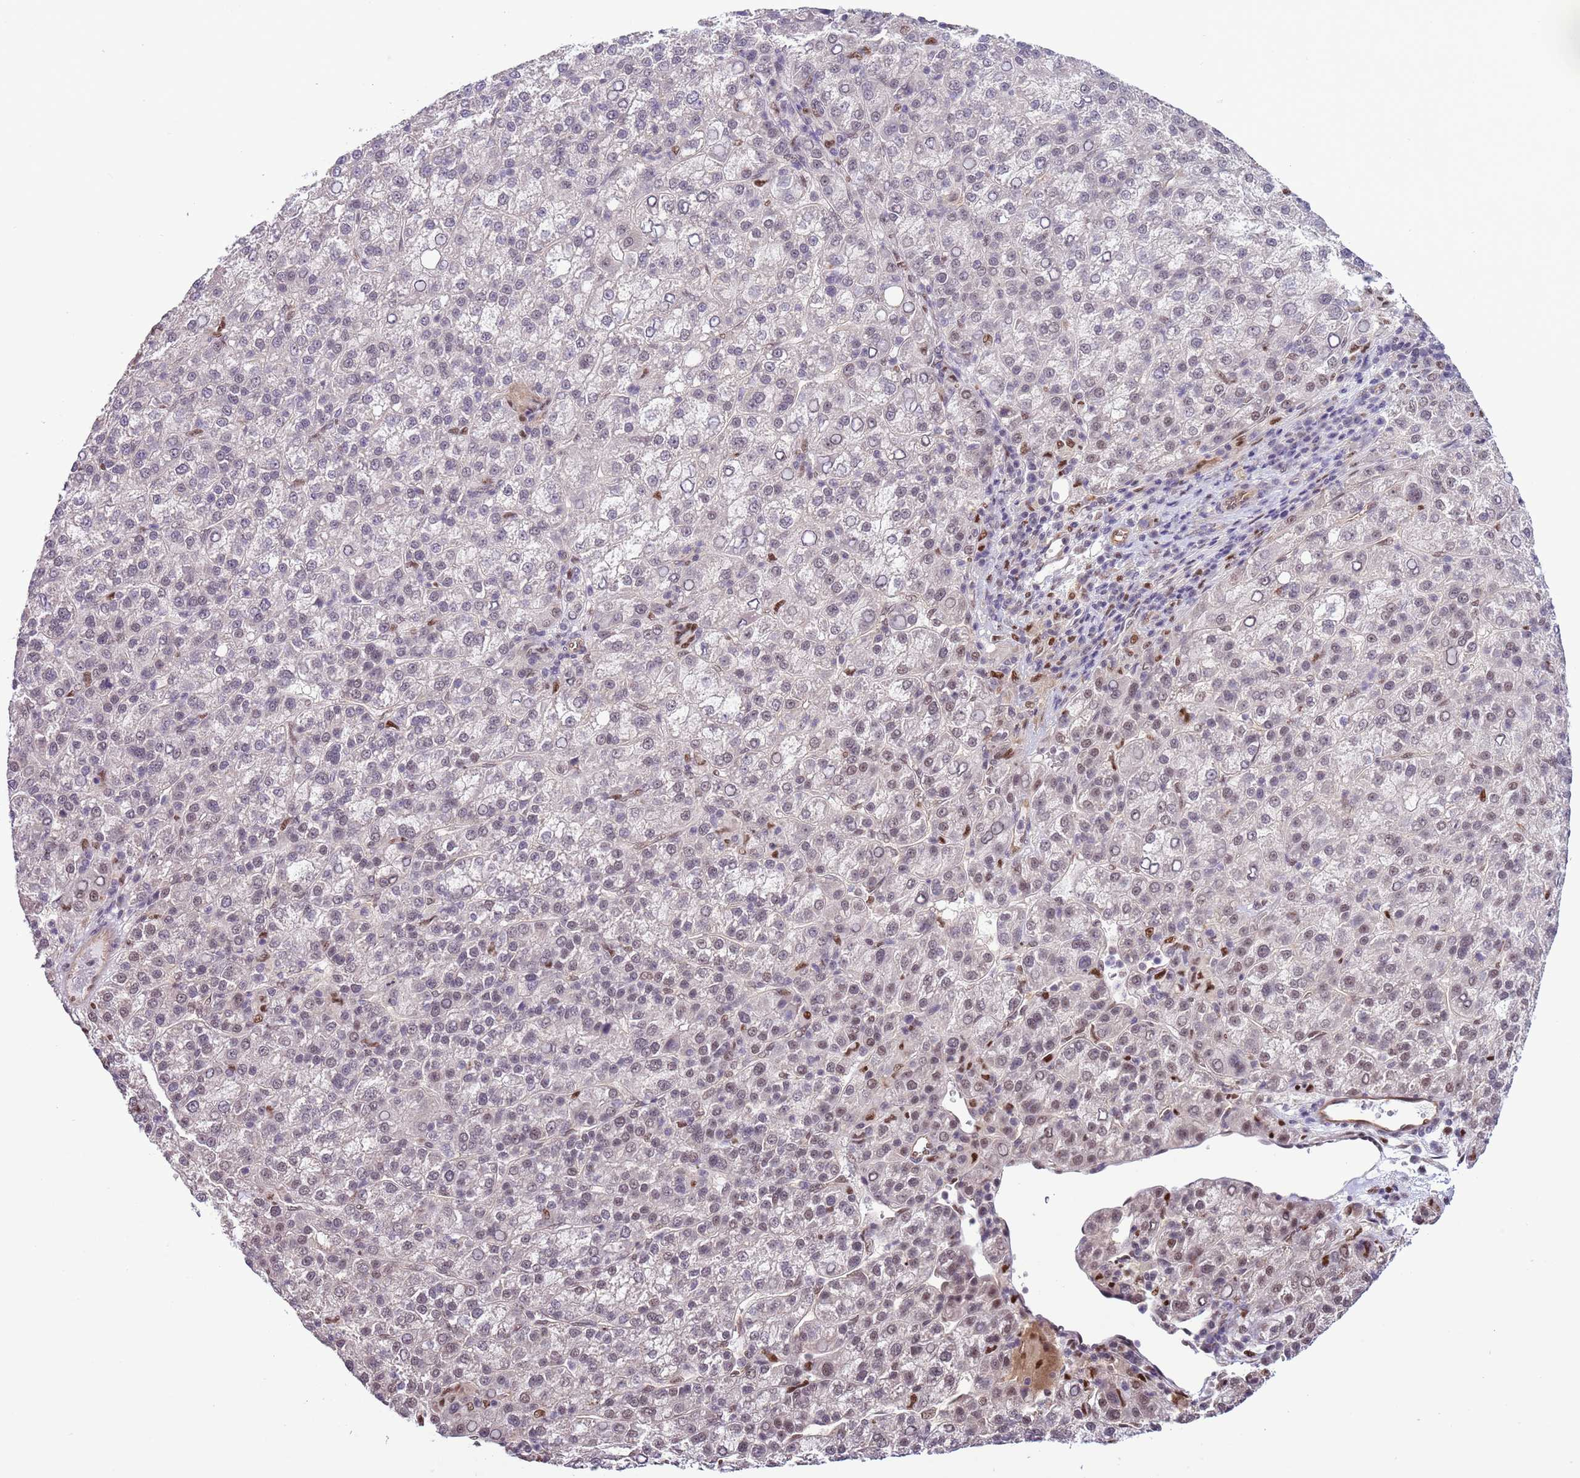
{"staining": {"intensity": "weak", "quantity": "25%-75%", "location": "nuclear"}, "tissue": "liver cancer", "cell_type": "Tumor cells", "image_type": "cancer", "snomed": [{"axis": "morphology", "description": "Carcinoma, Hepatocellular, NOS"}, {"axis": "topography", "description": "Liver"}], "caption": "Immunohistochemical staining of human hepatocellular carcinoma (liver) reveals low levels of weak nuclear positivity in about 25%-75% of tumor cells.", "gene": "PRPF6", "patient": {"sex": "female", "age": 58}}